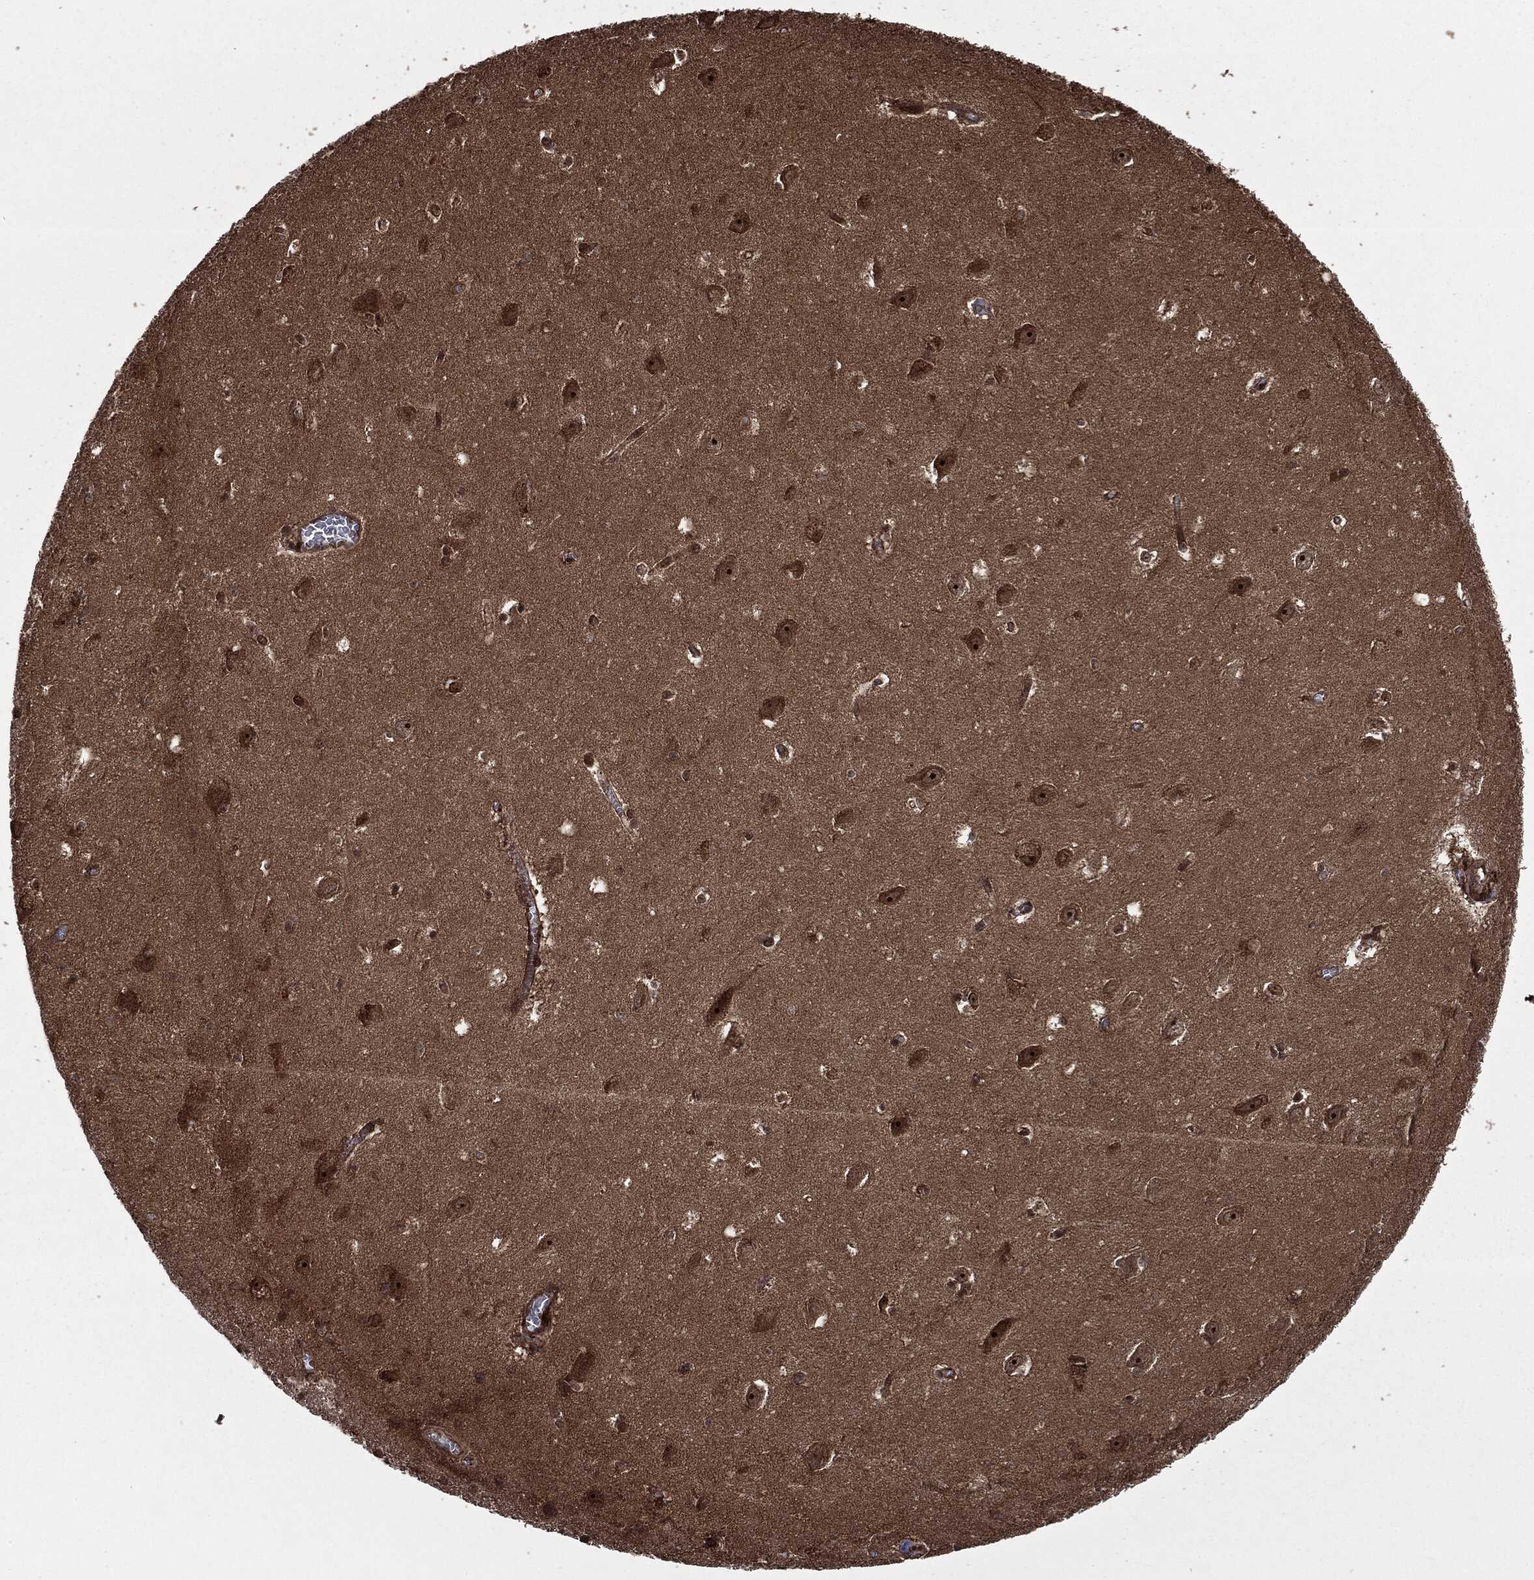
{"staining": {"intensity": "moderate", "quantity": "<25%", "location": "nuclear"}, "tissue": "hippocampus", "cell_type": "Glial cells", "image_type": "normal", "snomed": [{"axis": "morphology", "description": "Normal tissue, NOS"}, {"axis": "topography", "description": "Hippocampus"}], "caption": "Protein expression by IHC demonstrates moderate nuclear positivity in about <25% of glial cells in benign hippocampus. The staining is performed using DAB brown chromogen to label protein expression. The nuclei are counter-stained blue using hematoxylin.", "gene": "CARD6", "patient": {"sex": "female", "age": 64}}